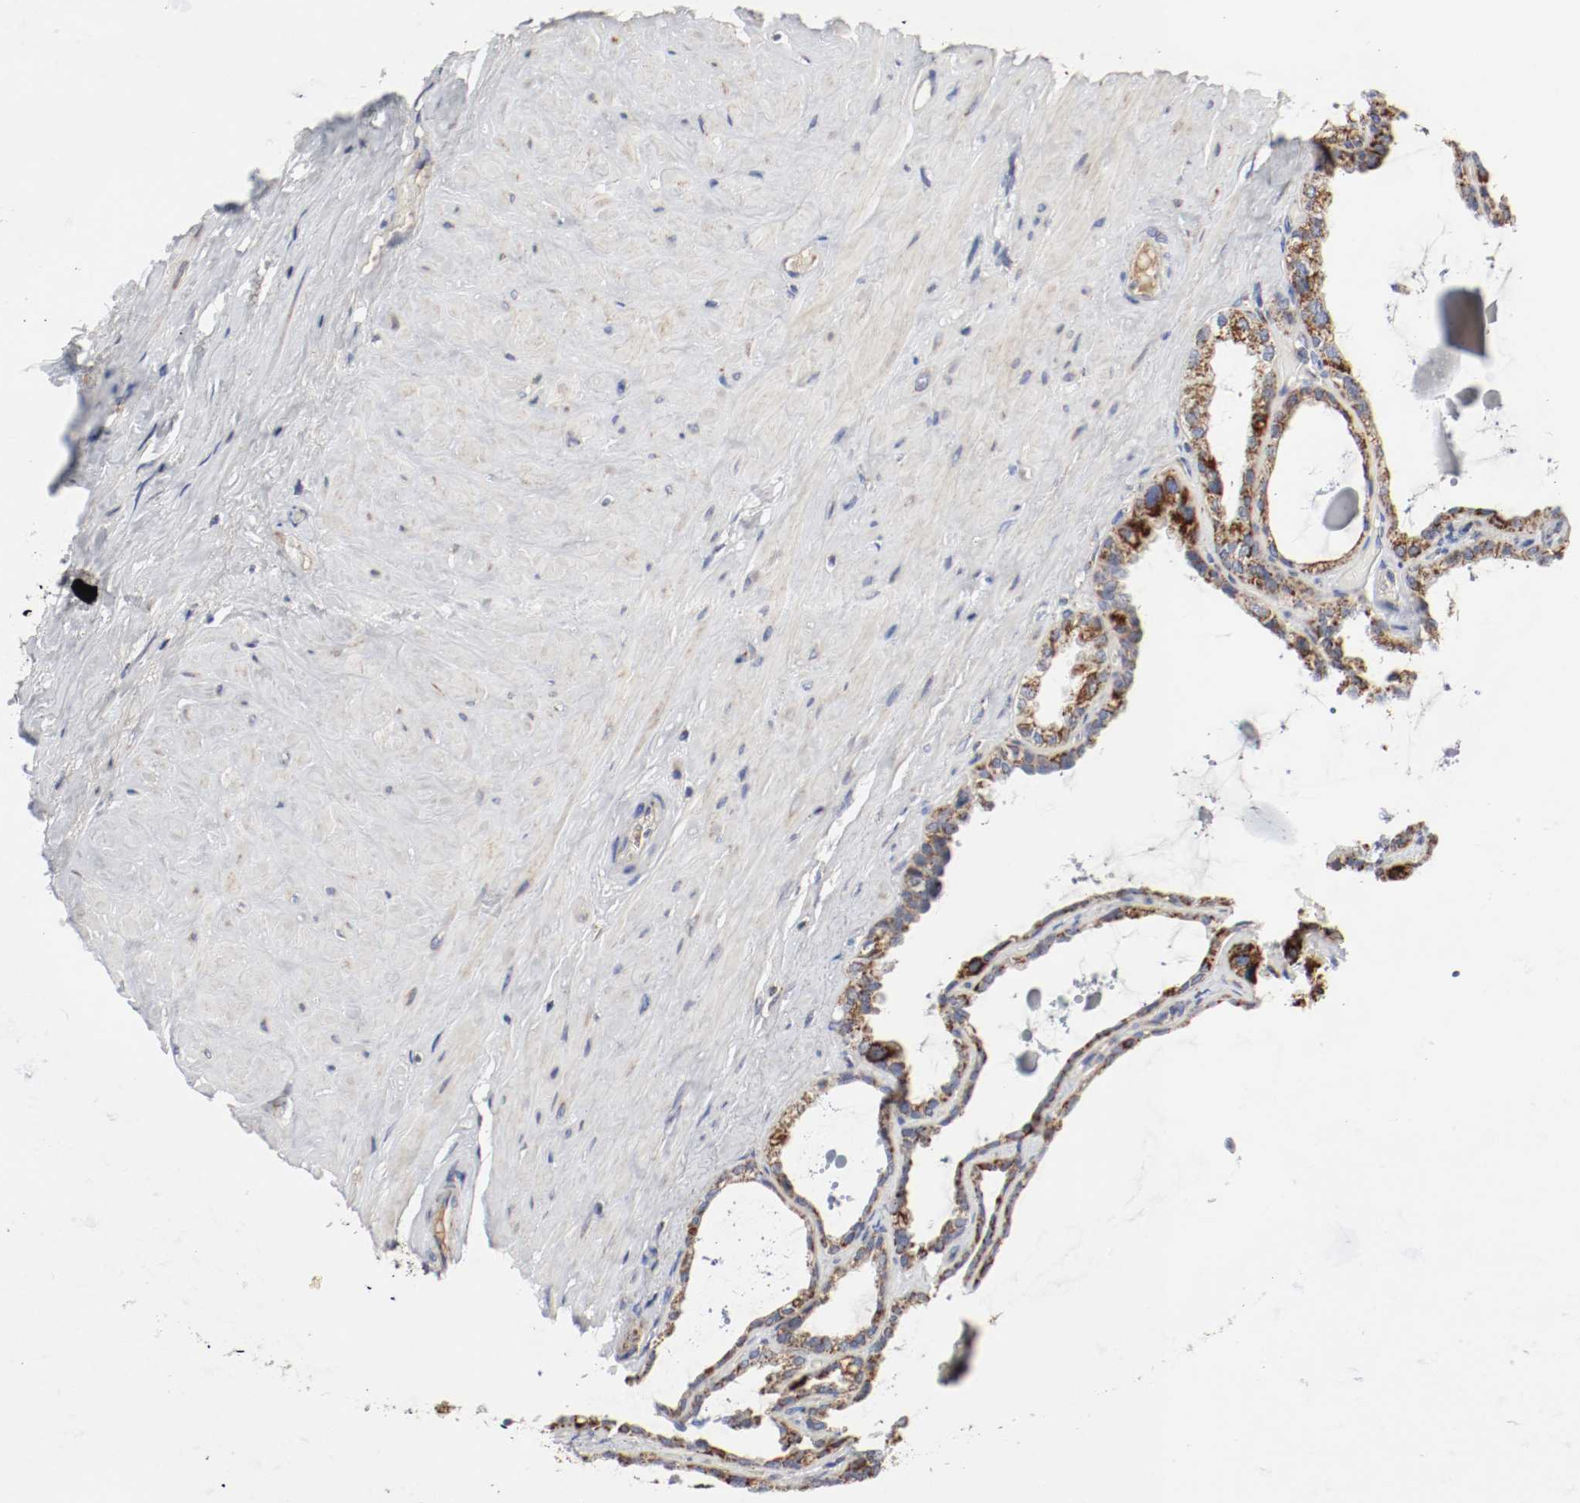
{"staining": {"intensity": "strong", "quantity": ">75%", "location": "cytoplasmic/membranous"}, "tissue": "seminal vesicle", "cell_type": "Glandular cells", "image_type": "normal", "snomed": [{"axis": "morphology", "description": "Normal tissue, NOS"}, {"axis": "morphology", "description": "Inflammation, NOS"}, {"axis": "topography", "description": "Urinary bladder"}, {"axis": "topography", "description": "Prostate"}, {"axis": "topography", "description": "Seminal veicle"}], "caption": "A brown stain labels strong cytoplasmic/membranous positivity of a protein in glandular cells of benign human seminal vesicle. Nuclei are stained in blue.", "gene": "AFG3L2", "patient": {"sex": "male", "age": 82}}